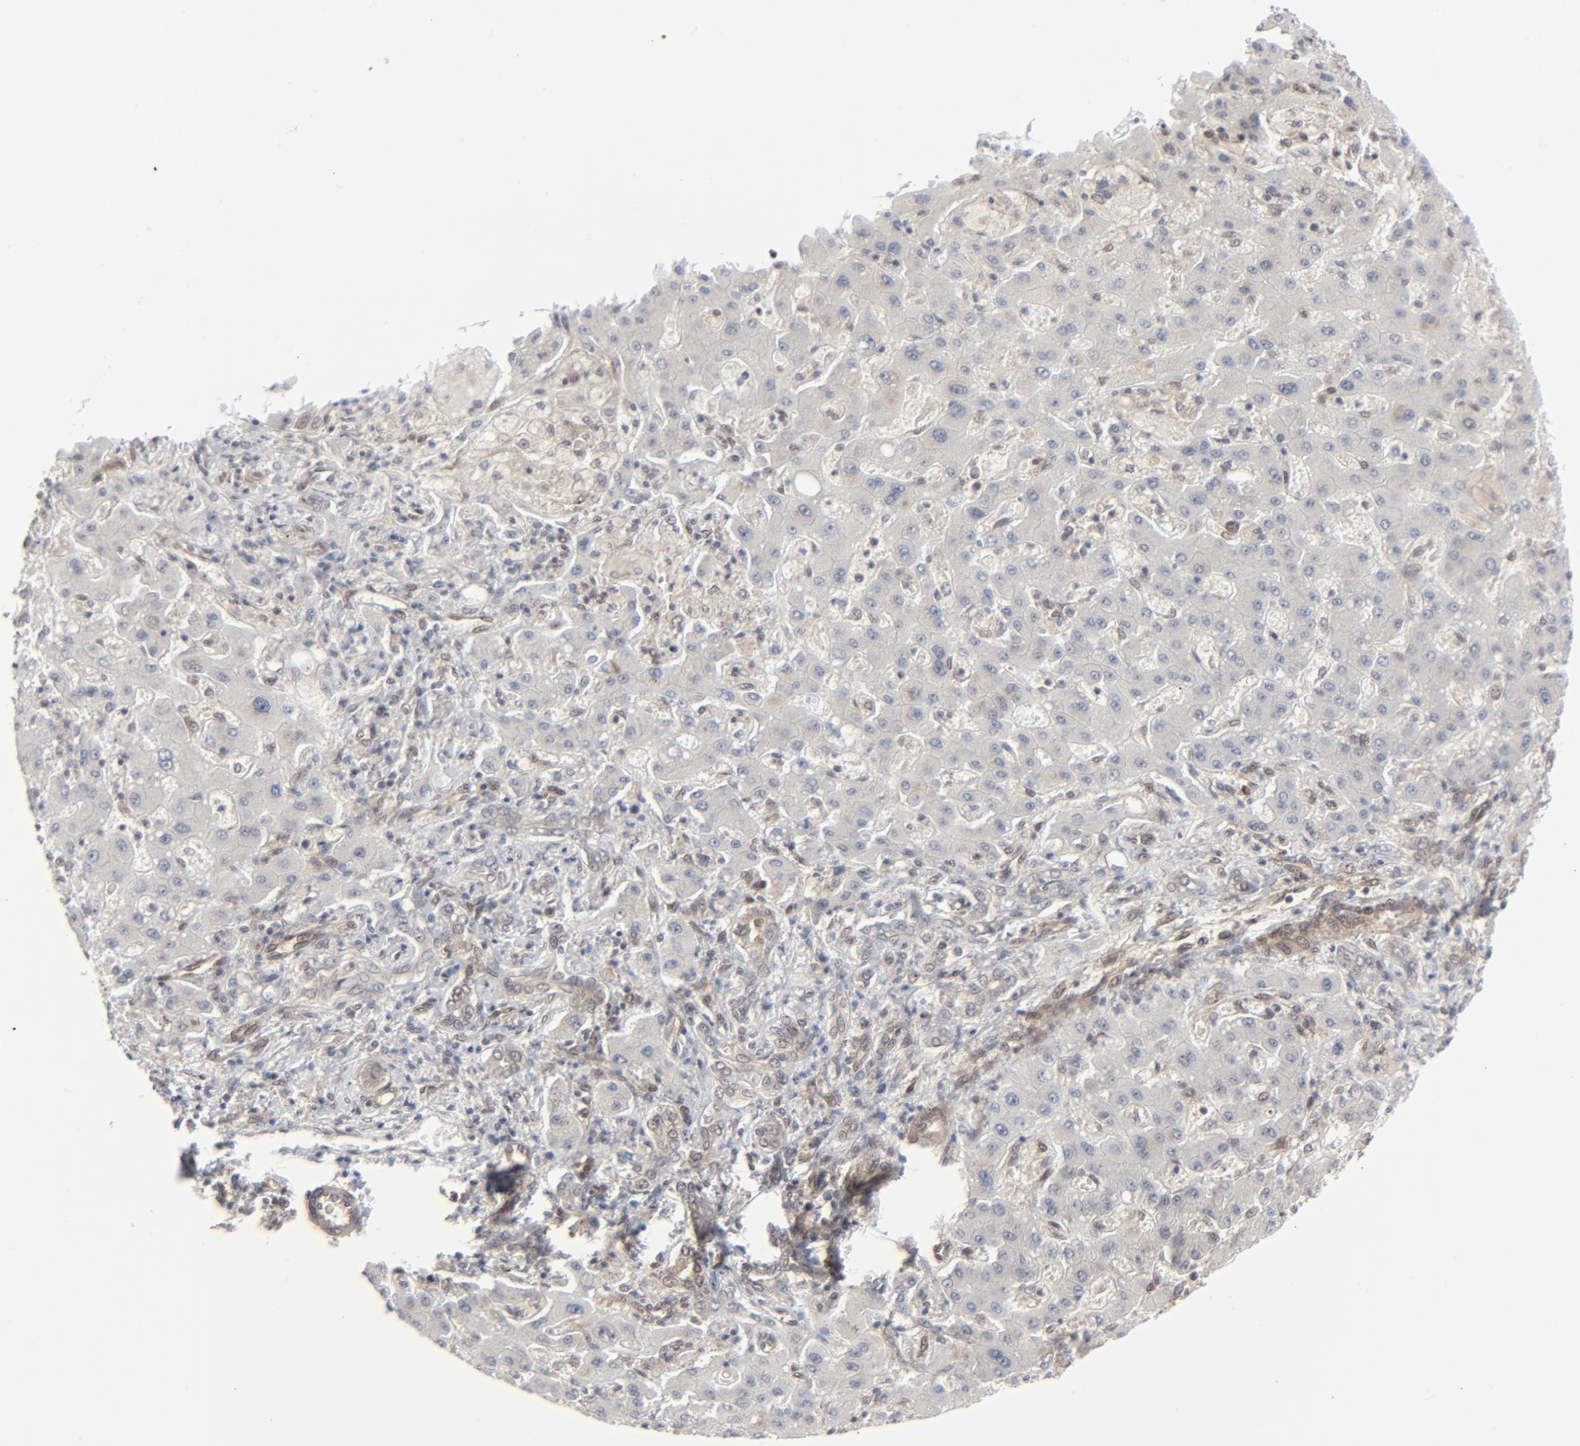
{"staining": {"intensity": "negative", "quantity": "none", "location": "none"}, "tissue": "liver cancer", "cell_type": "Tumor cells", "image_type": "cancer", "snomed": [{"axis": "morphology", "description": "Cholangiocarcinoma"}, {"axis": "topography", "description": "Liver"}], "caption": "Immunohistochemistry image of neoplastic tissue: cholangiocarcinoma (liver) stained with DAB exhibits no significant protein staining in tumor cells.", "gene": "AKT1", "patient": {"sex": "male", "age": 50}}